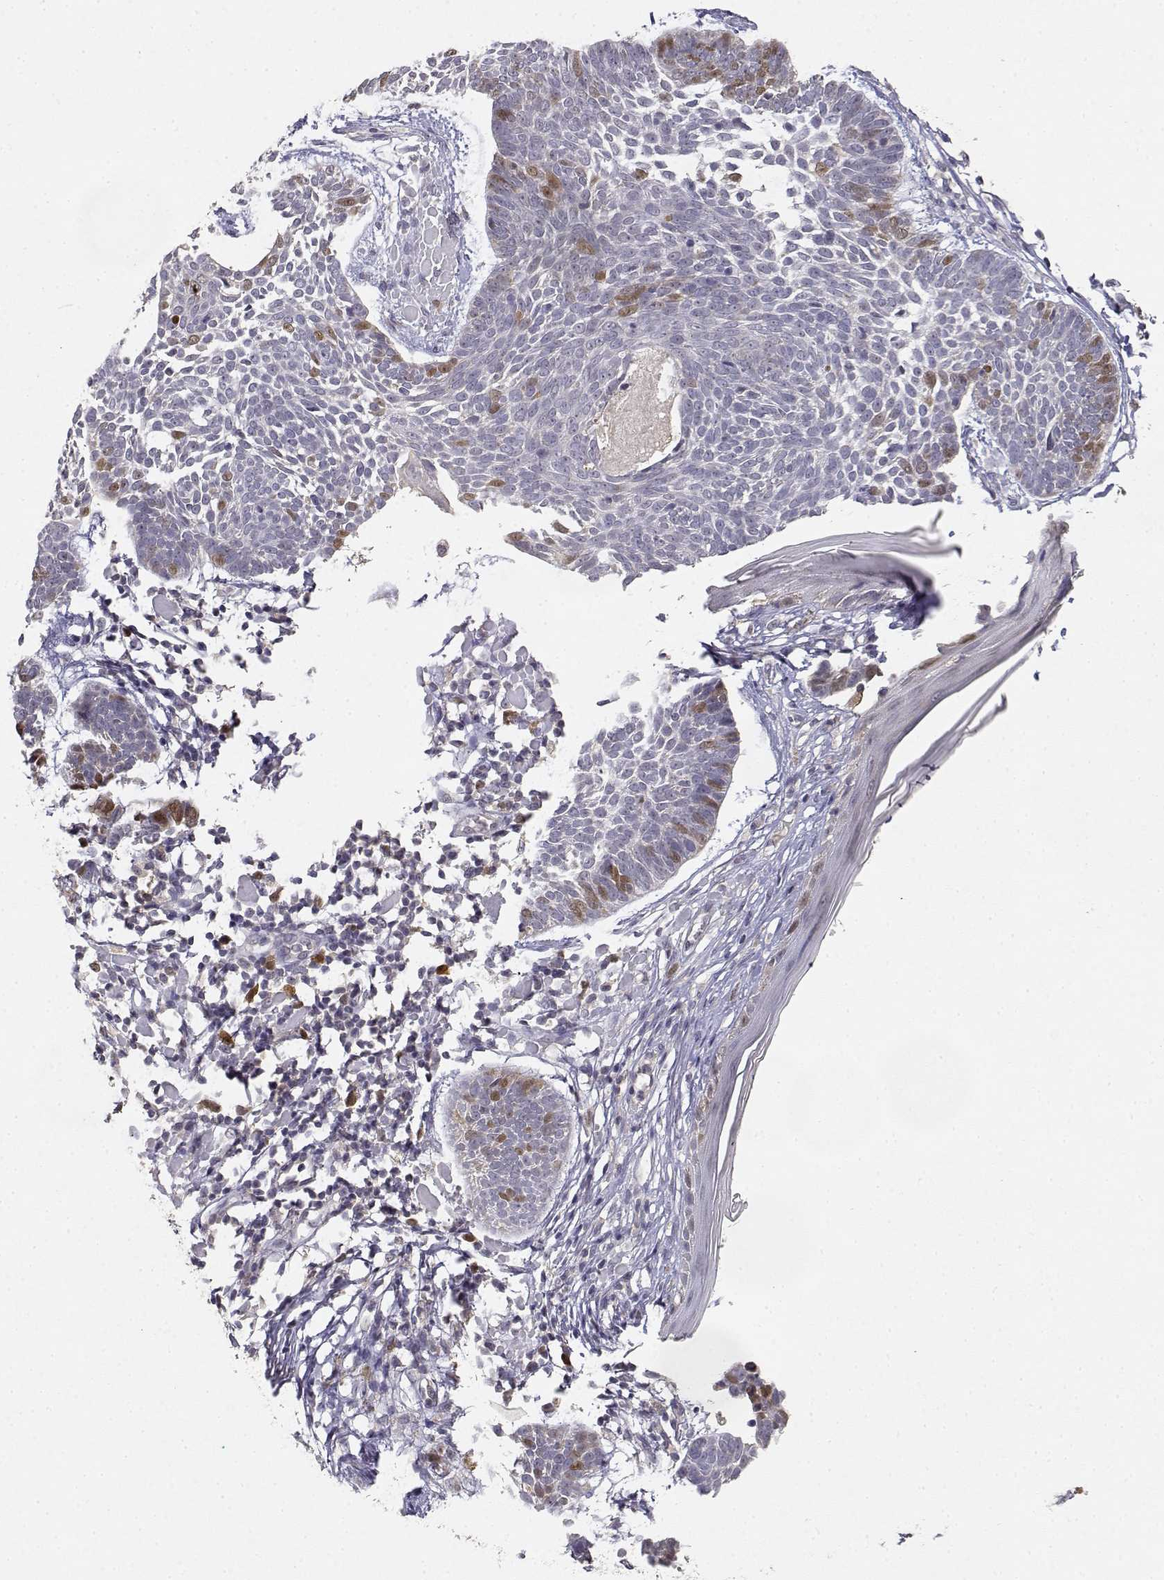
{"staining": {"intensity": "moderate", "quantity": "<25%", "location": "nuclear"}, "tissue": "skin cancer", "cell_type": "Tumor cells", "image_type": "cancer", "snomed": [{"axis": "morphology", "description": "Basal cell carcinoma"}, {"axis": "topography", "description": "Skin"}], "caption": "Protein staining of skin basal cell carcinoma tissue exhibits moderate nuclear expression in approximately <25% of tumor cells.", "gene": "RAD51", "patient": {"sex": "male", "age": 85}}